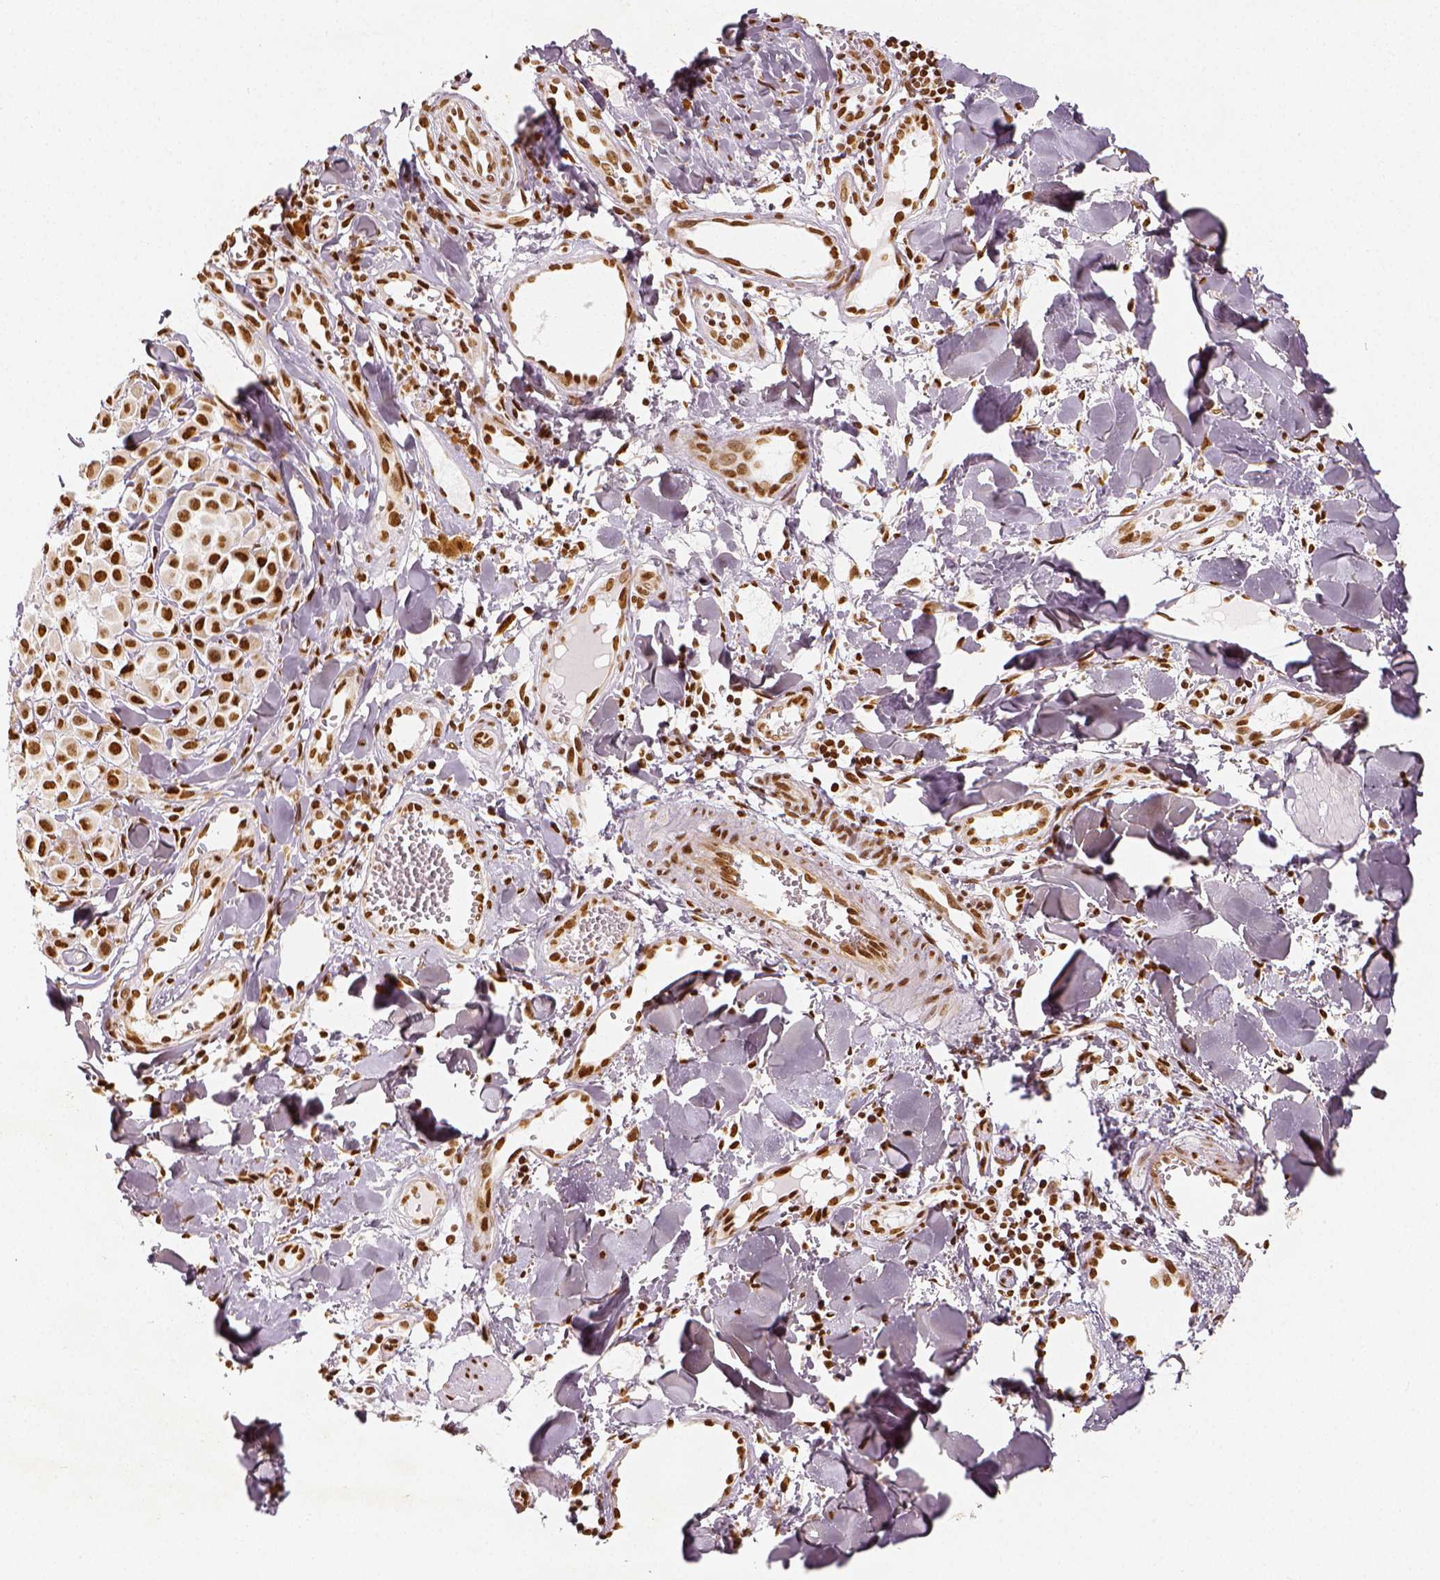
{"staining": {"intensity": "moderate", "quantity": ">75%", "location": "nuclear"}, "tissue": "melanoma", "cell_type": "Tumor cells", "image_type": "cancer", "snomed": [{"axis": "morphology", "description": "Malignant melanoma, NOS"}, {"axis": "topography", "description": "Skin"}], "caption": "Tumor cells show moderate nuclear staining in about >75% of cells in melanoma. Nuclei are stained in blue.", "gene": "KDM5B", "patient": {"sex": "male", "age": 77}}